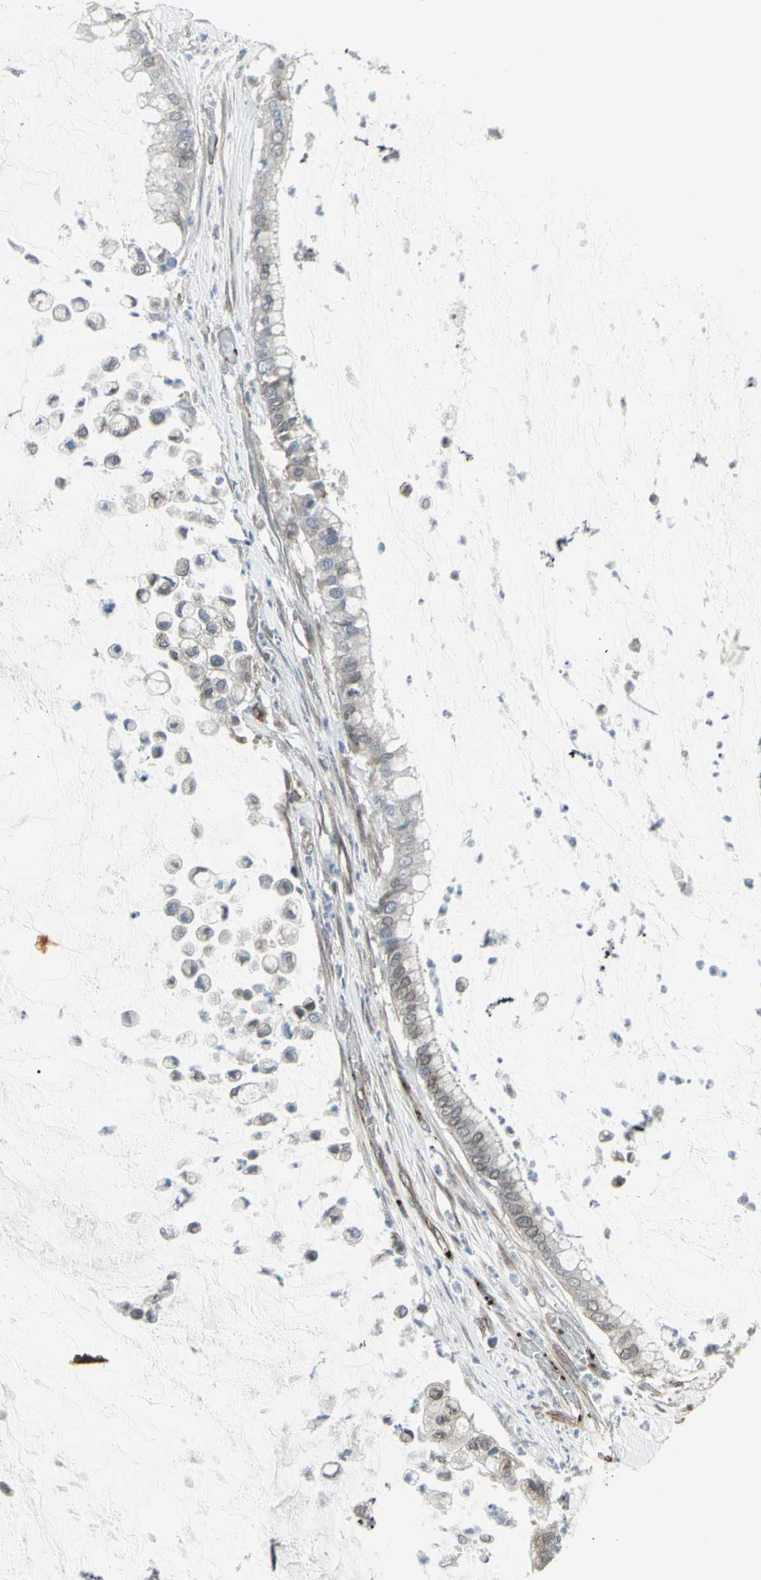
{"staining": {"intensity": "weak", "quantity": ">75%", "location": "cytoplasmic/membranous,nuclear"}, "tissue": "pancreatic cancer", "cell_type": "Tumor cells", "image_type": "cancer", "snomed": [{"axis": "morphology", "description": "Adenocarcinoma, NOS"}, {"axis": "topography", "description": "Pancreas"}], "caption": "An immunohistochemistry image of tumor tissue is shown. Protein staining in brown shows weak cytoplasmic/membranous and nuclear positivity in pancreatic cancer within tumor cells.", "gene": "DTX3L", "patient": {"sex": "male", "age": 41}}